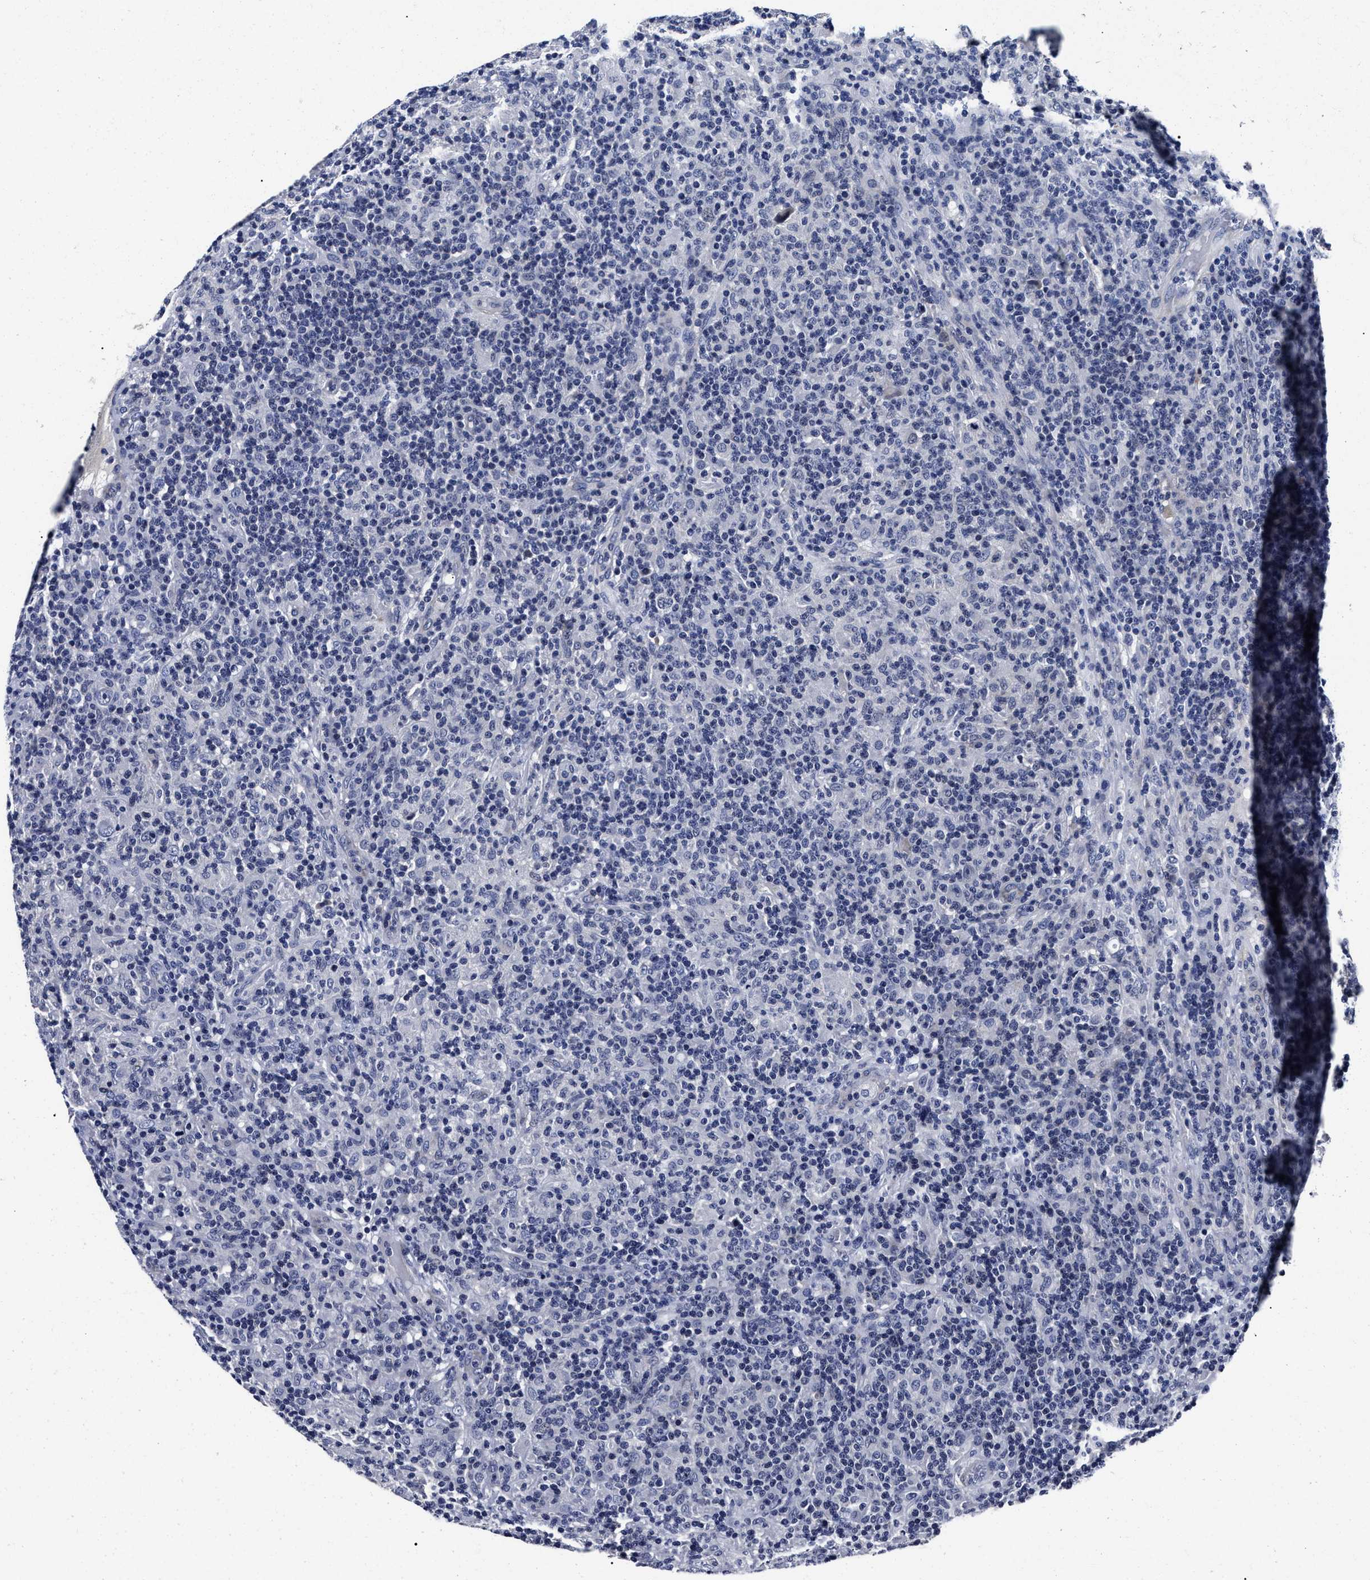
{"staining": {"intensity": "negative", "quantity": "none", "location": "none"}, "tissue": "lymphoma", "cell_type": "Tumor cells", "image_type": "cancer", "snomed": [{"axis": "morphology", "description": "Hodgkin's disease, NOS"}, {"axis": "topography", "description": "Lymph node"}], "caption": "Tumor cells show no significant protein positivity in Hodgkin's disease.", "gene": "OLFML2A", "patient": {"sex": "male", "age": 70}}